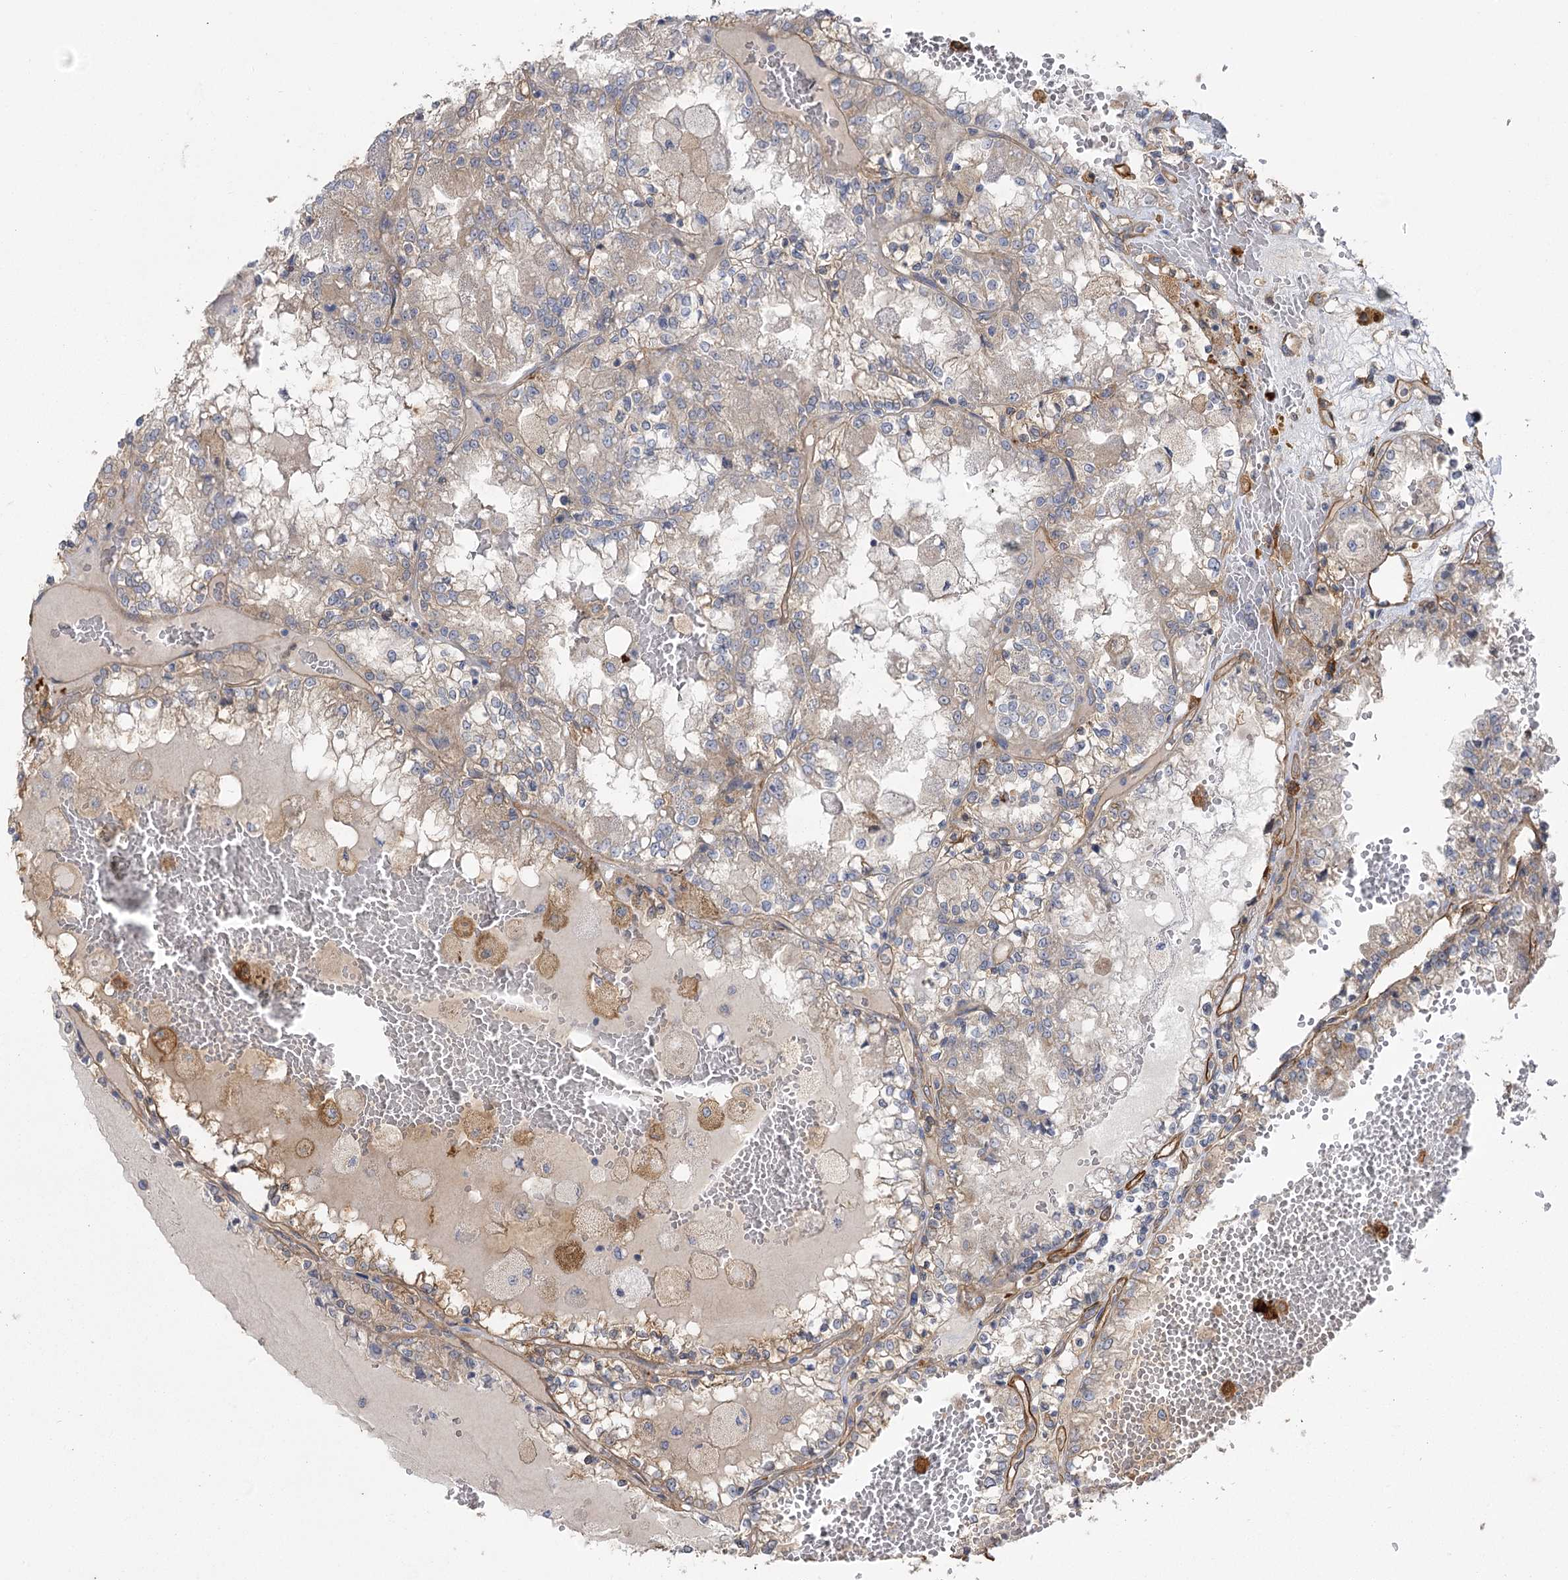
{"staining": {"intensity": "weak", "quantity": "25%-75%", "location": "cytoplasmic/membranous"}, "tissue": "renal cancer", "cell_type": "Tumor cells", "image_type": "cancer", "snomed": [{"axis": "morphology", "description": "Adenocarcinoma, NOS"}, {"axis": "topography", "description": "Kidney"}], "caption": "IHC of human renal cancer (adenocarcinoma) displays low levels of weak cytoplasmic/membranous staining in approximately 25%-75% of tumor cells.", "gene": "RMDN2", "patient": {"sex": "female", "age": 56}}